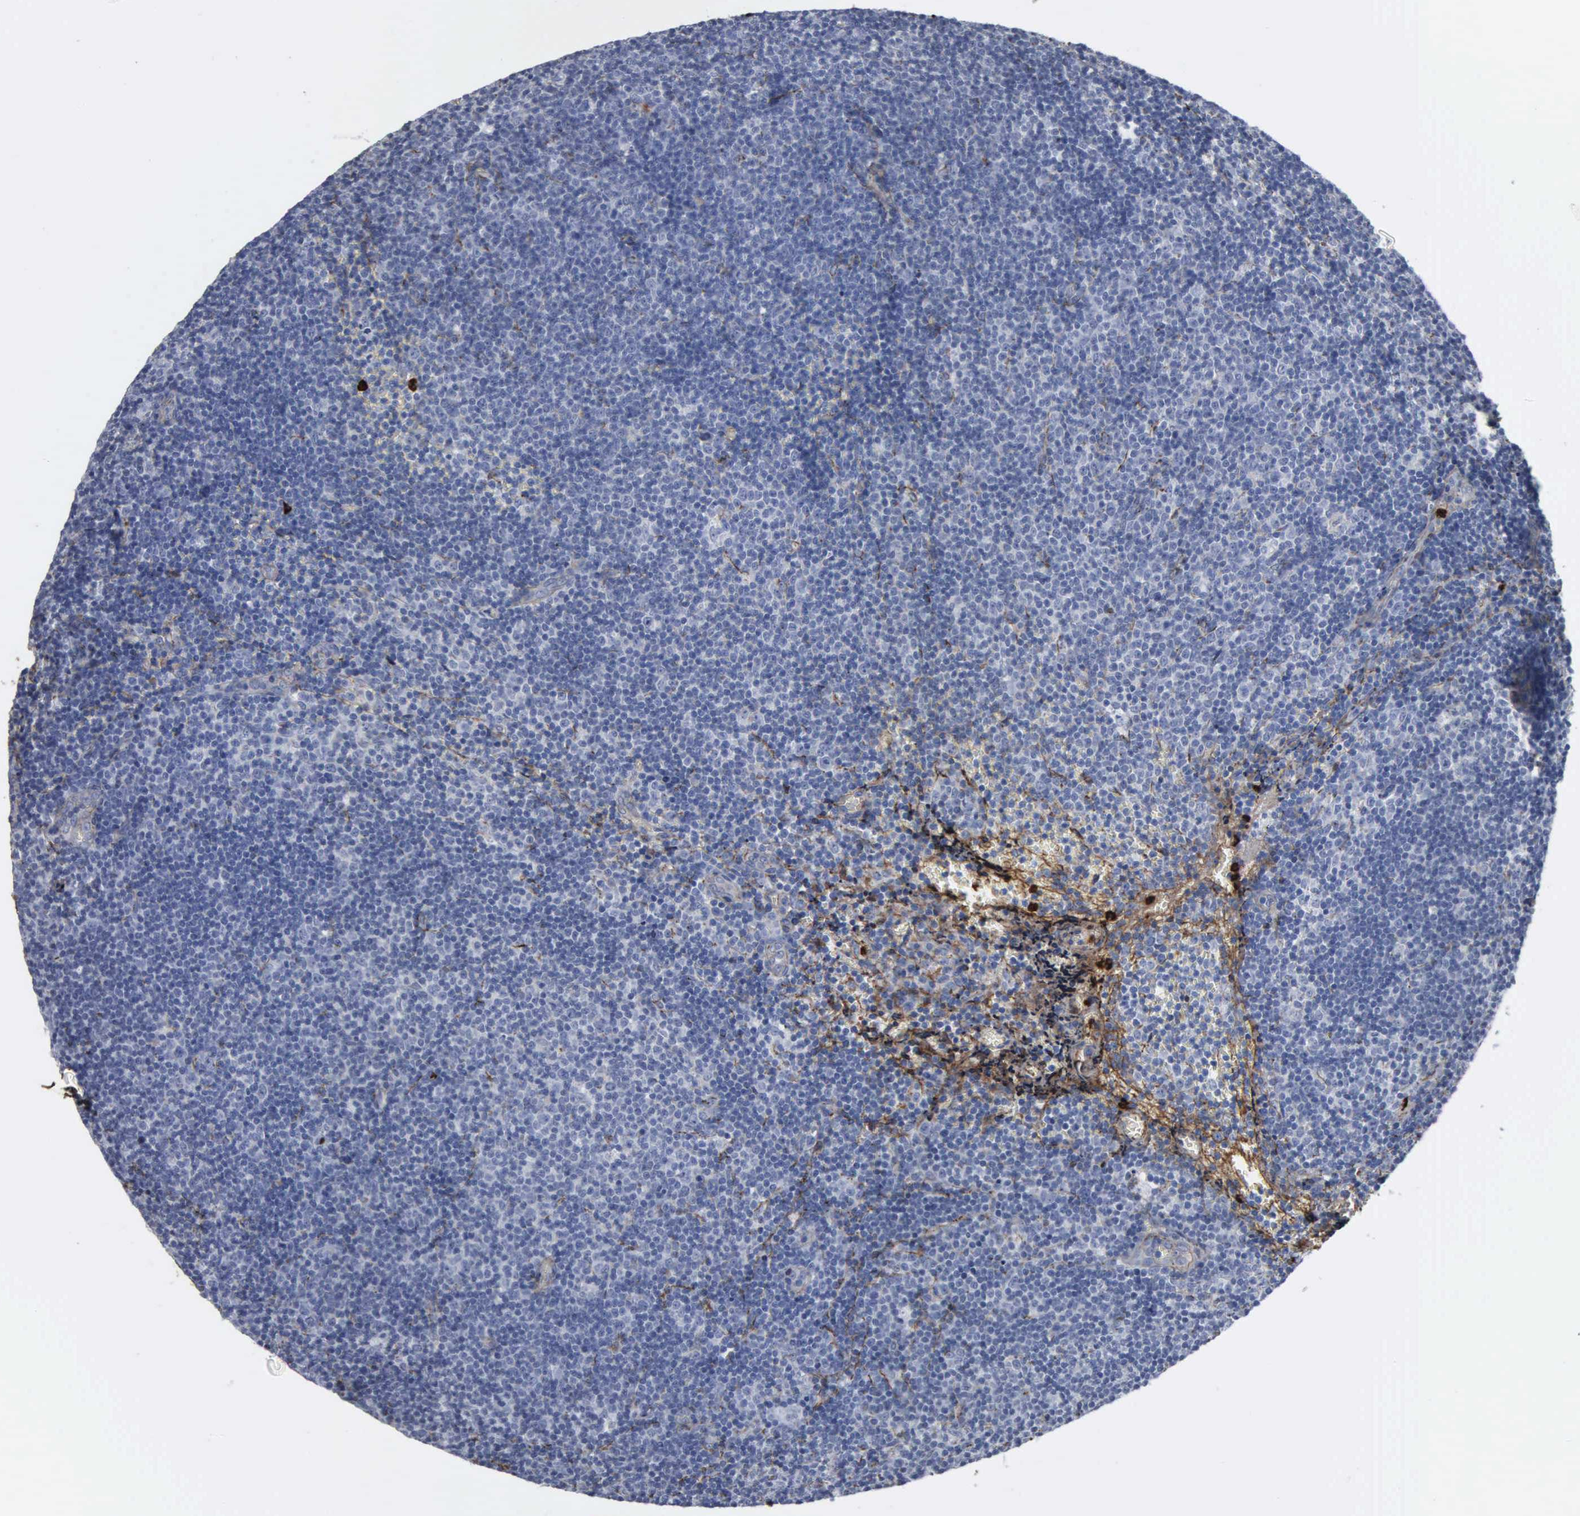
{"staining": {"intensity": "moderate", "quantity": "<25%", "location": "cytoplasmic/membranous"}, "tissue": "lymphoma", "cell_type": "Tumor cells", "image_type": "cancer", "snomed": [{"axis": "morphology", "description": "Malignant lymphoma, non-Hodgkin's type, Low grade"}, {"axis": "topography", "description": "Lymph node"}], "caption": "Immunohistochemical staining of human malignant lymphoma, non-Hodgkin's type (low-grade) reveals low levels of moderate cytoplasmic/membranous protein expression in approximately <25% of tumor cells. Ihc stains the protein in brown and the nuclei are stained blue.", "gene": "FN1", "patient": {"sex": "male", "age": 49}}